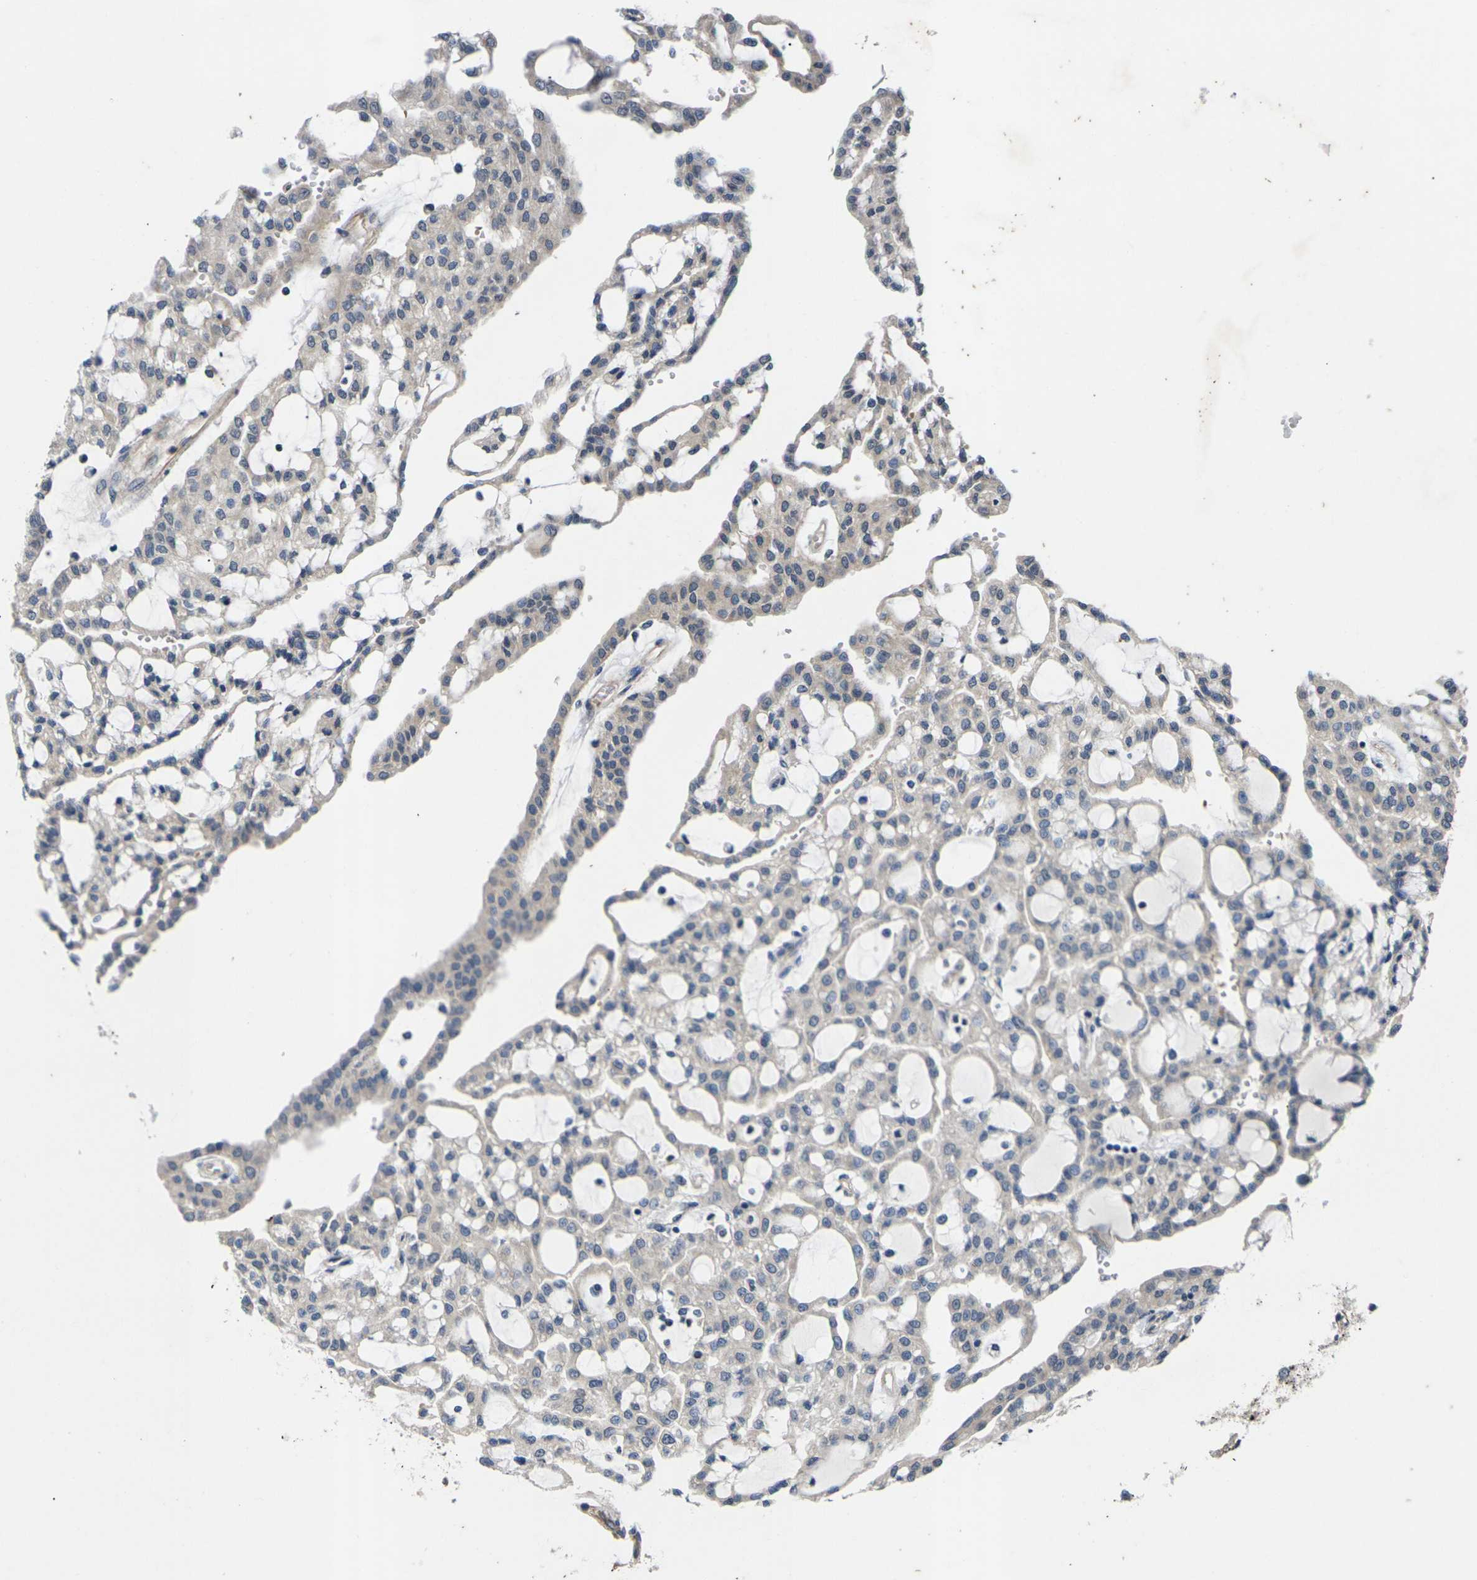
{"staining": {"intensity": "weak", "quantity": ">75%", "location": "cytoplasmic/membranous"}, "tissue": "renal cancer", "cell_type": "Tumor cells", "image_type": "cancer", "snomed": [{"axis": "morphology", "description": "Adenocarcinoma, NOS"}, {"axis": "topography", "description": "Kidney"}], "caption": "Adenocarcinoma (renal) stained for a protein reveals weak cytoplasmic/membranous positivity in tumor cells. (brown staining indicates protein expression, while blue staining denotes nuclei).", "gene": "DKK2", "patient": {"sex": "male", "age": 63}}